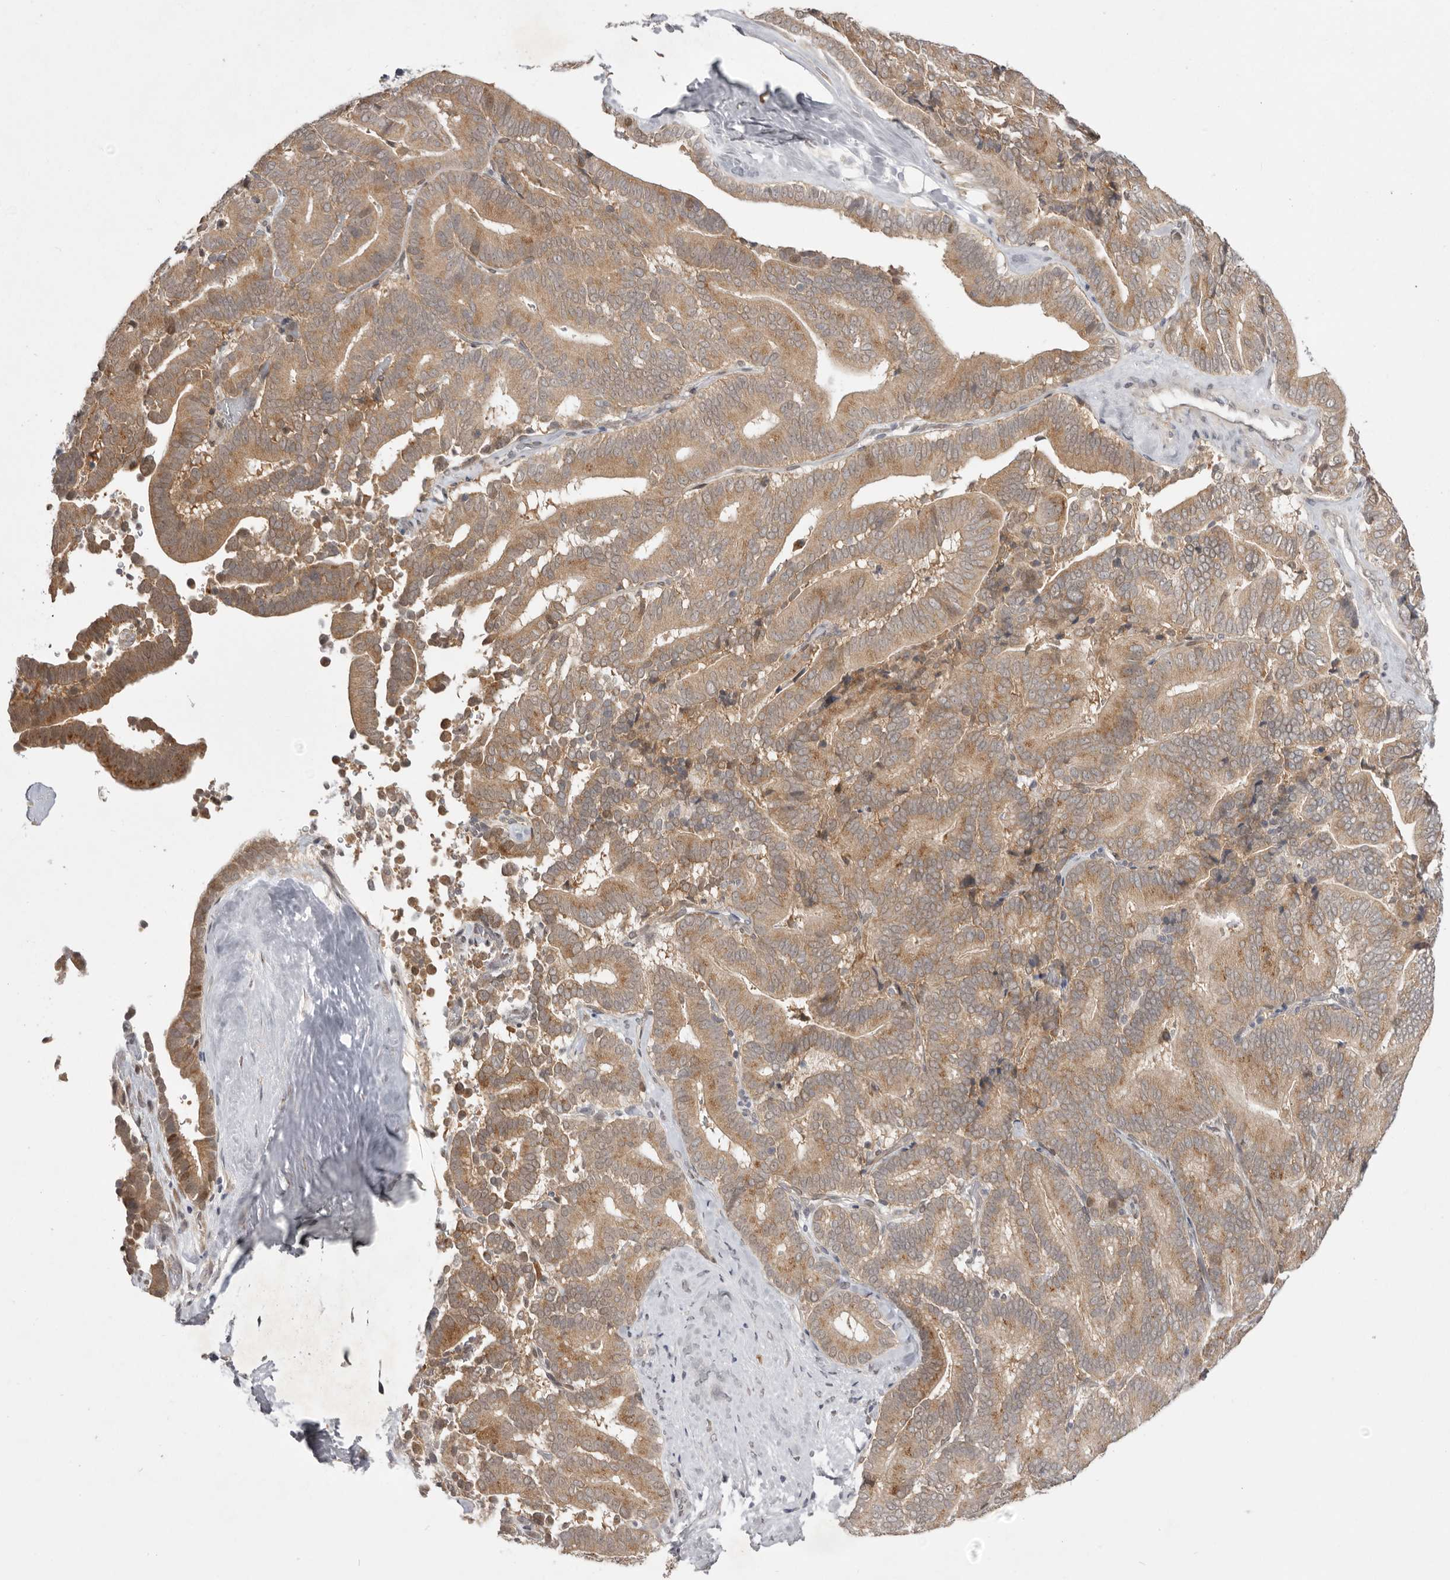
{"staining": {"intensity": "moderate", "quantity": ">75%", "location": "cytoplasmic/membranous"}, "tissue": "liver cancer", "cell_type": "Tumor cells", "image_type": "cancer", "snomed": [{"axis": "morphology", "description": "Cholangiocarcinoma"}, {"axis": "topography", "description": "Liver"}], "caption": "Immunohistochemical staining of liver cholangiocarcinoma shows medium levels of moderate cytoplasmic/membranous protein staining in approximately >75% of tumor cells.", "gene": "NSUN4", "patient": {"sex": "female", "age": 75}}